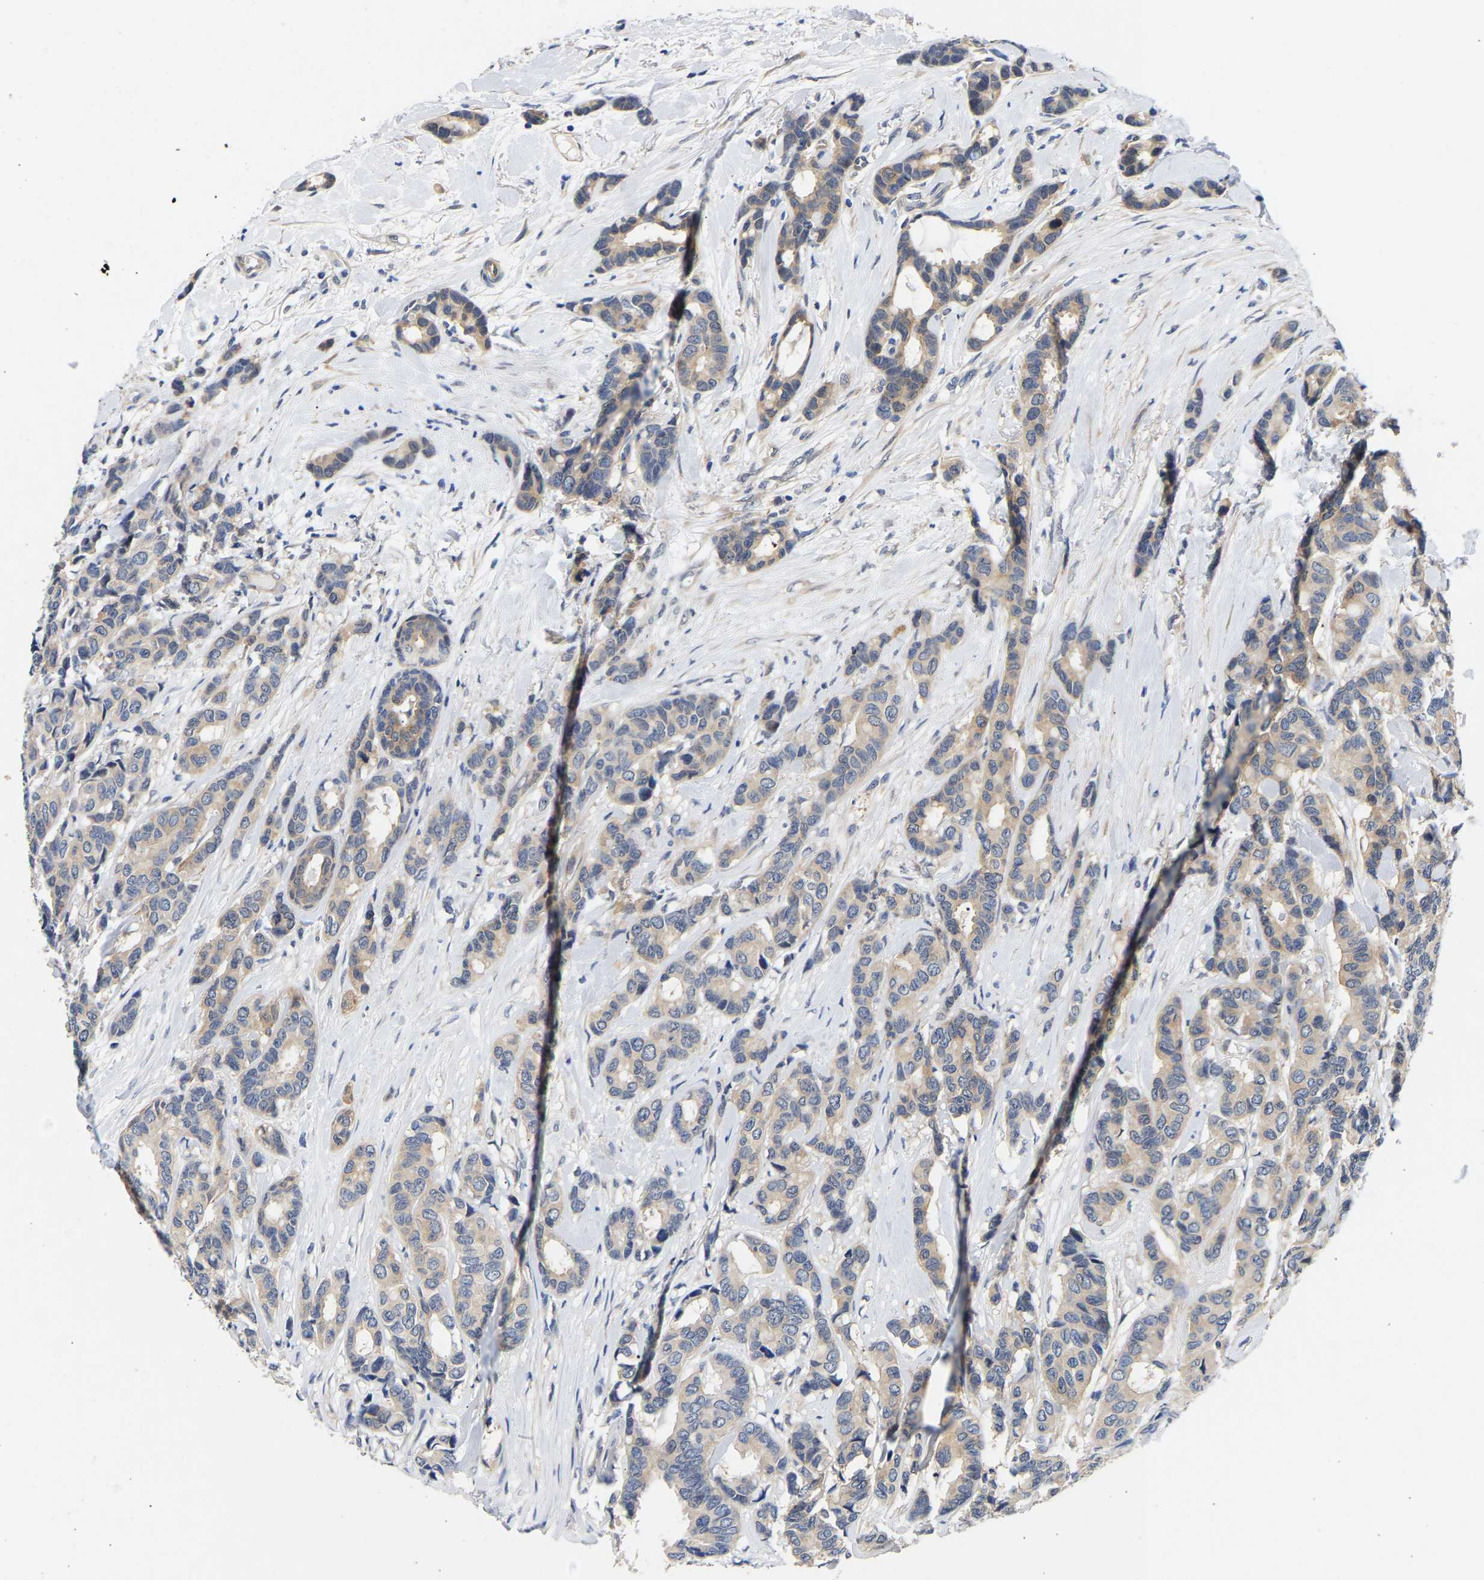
{"staining": {"intensity": "weak", "quantity": "25%-75%", "location": "cytoplasmic/membranous"}, "tissue": "breast cancer", "cell_type": "Tumor cells", "image_type": "cancer", "snomed": [{"axis": "morphology", "description": "Duct carcinoma"}, {"axis": "topography", "description": "Breast"}], "caption": "Tumor cells display low levels of weak cytoplasmic/membranous positivity in about 25%-75% of cells in breast cancer. (DAB (3,3'-diaminobenzidine) IHC, brown staining for protein, blue staining for nuclei).", "gene": "CCDC6", "patient": {"sex": "female", "age": 87}}